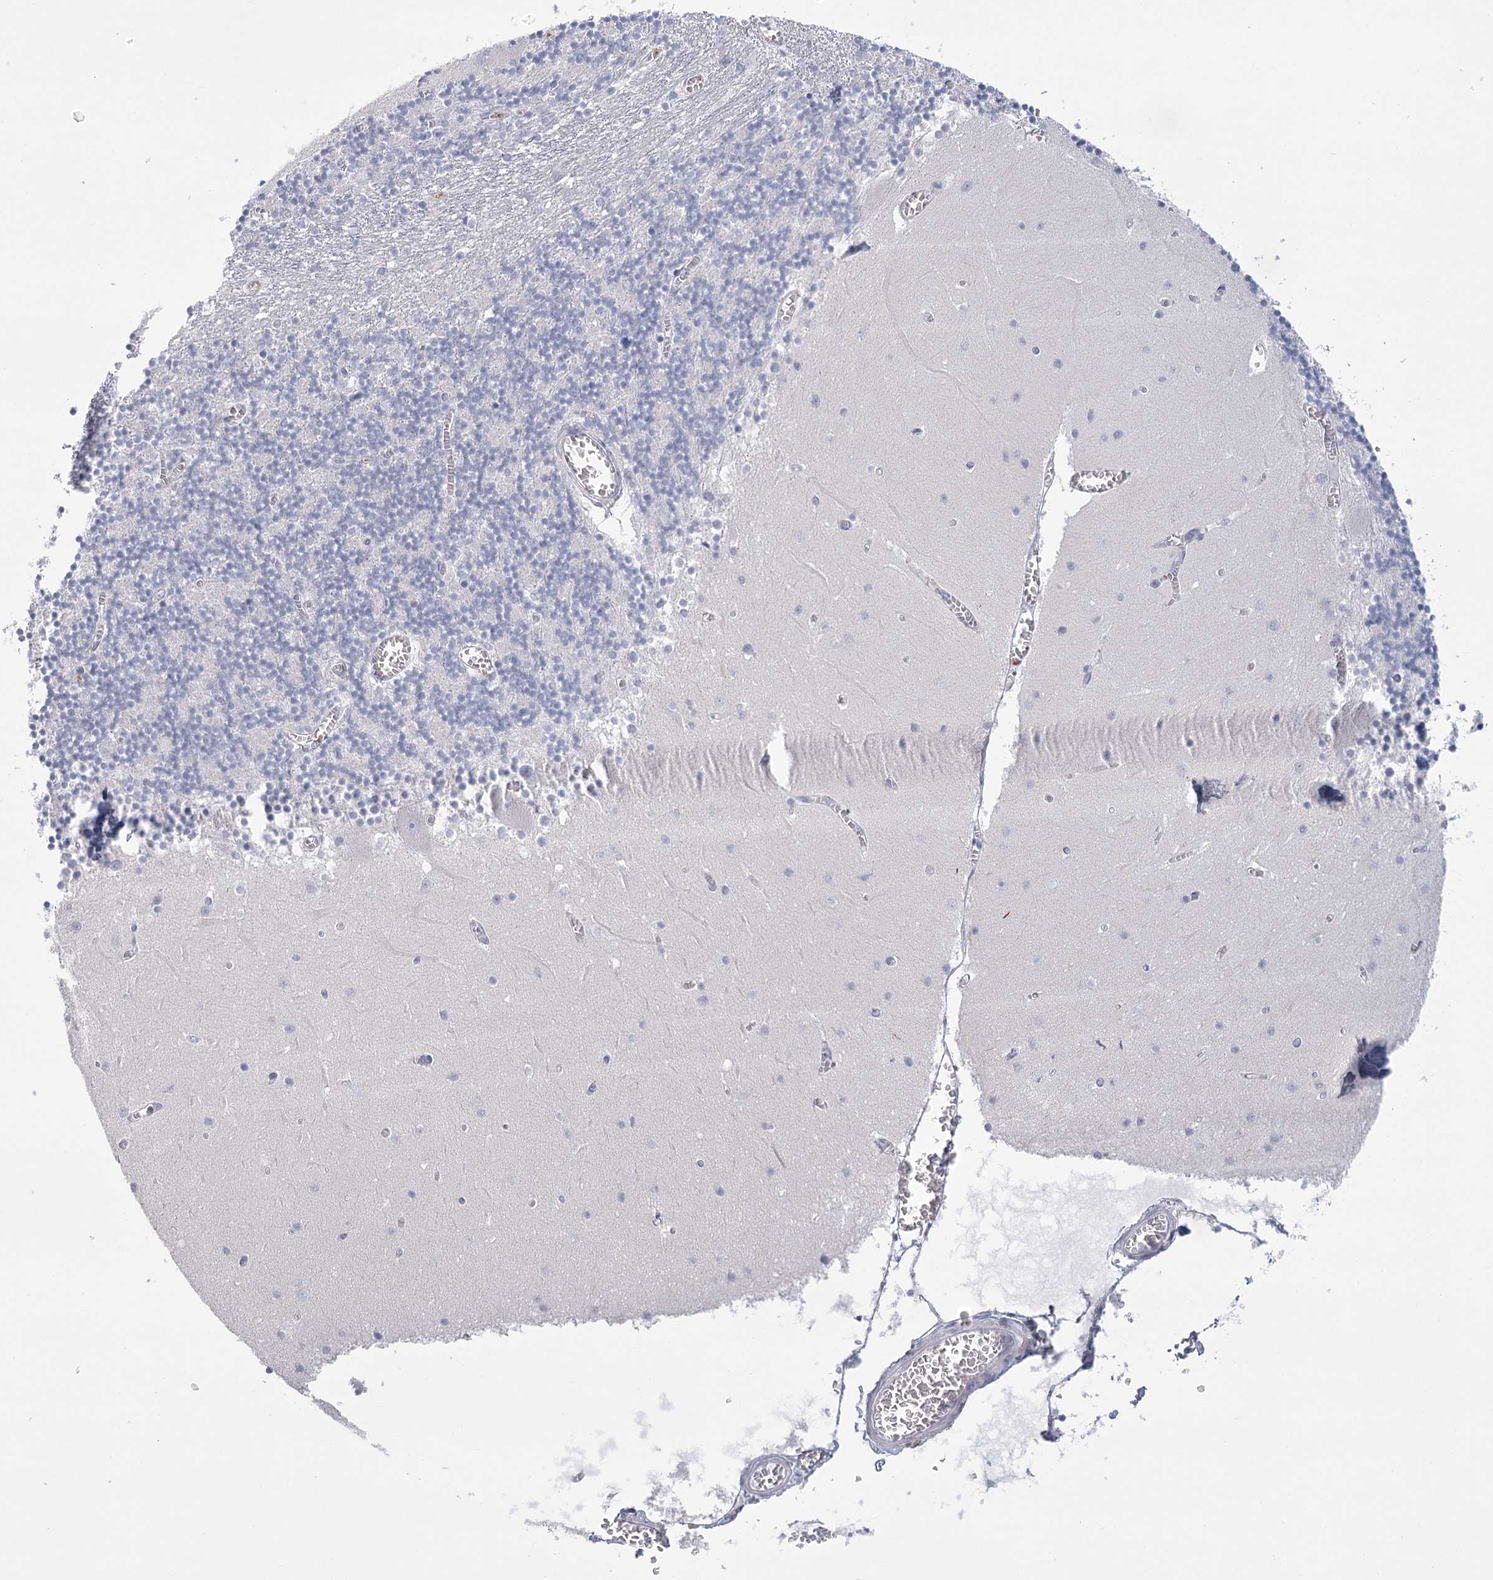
{"staining": {"intensity": "negative", "quantity": "none", "location": "none"}, "tissue": "cerebellum", "cell_type": "Cells in granular layer", "image_type": "normal", "snomed": [{"axis": "morphology", "description": "Normal tissue, NOS"}, {"axis": "topography", "description": "Cerebellum"}], "caption": "A high-resolution micrograph shows immunohistochemistry (IHC) staining of normal cerebellum, which shows no significant staining in cells in granular layer.", "gene": "FAM76B", "patient": {"sex": "female", "age": 28}}